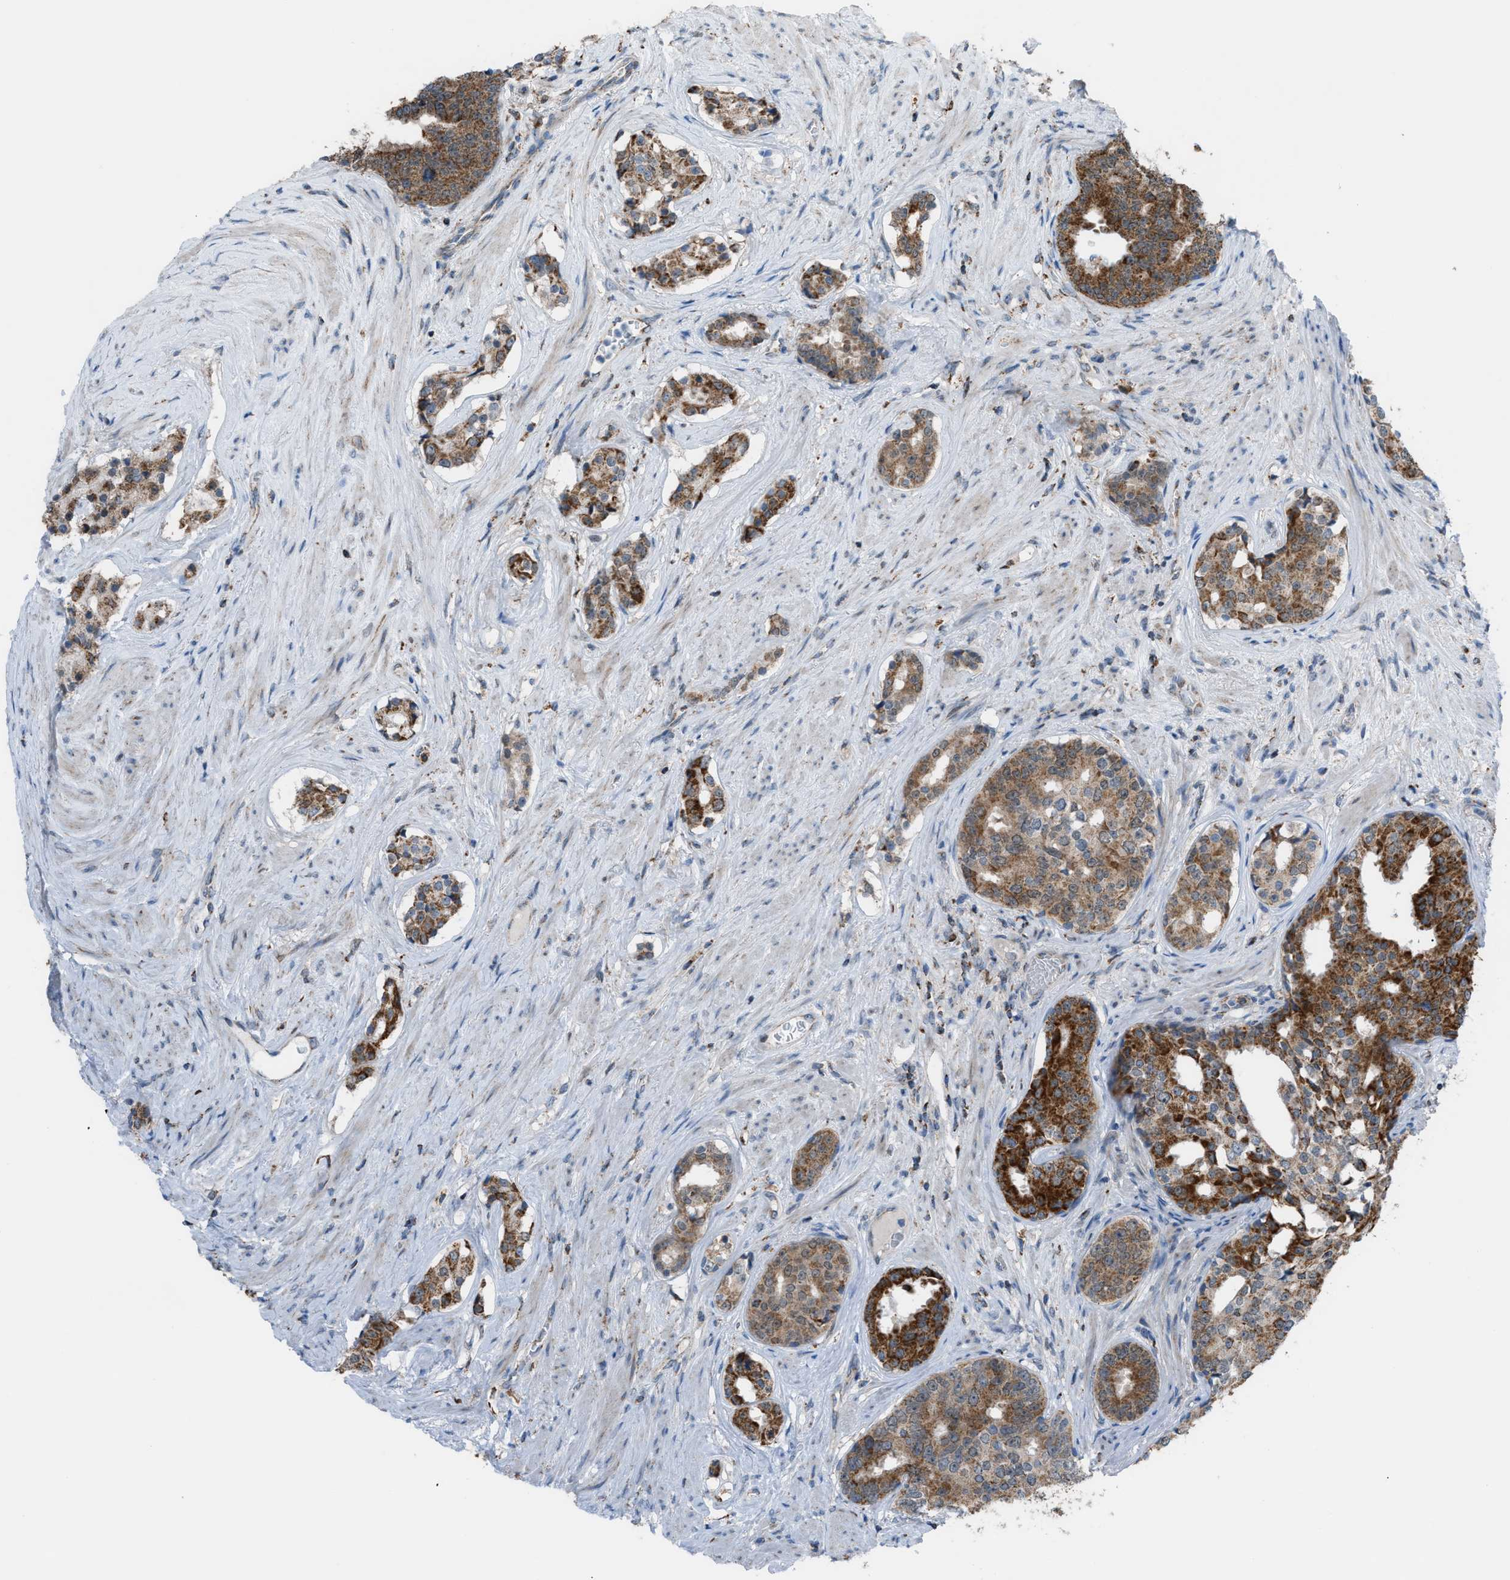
{"staining": {"intensity": "strong", "quantity": ">75%", "location": "cytoplasmic/membranous"}, "tissue": "prostate cancer", "cell_type": "Tumor cells", "image_type": "cancer", "snomed": [{"axis": "morphology", "description": "Adenocarcinoma, High grade"}, {"axis": "topography", "description": "Prostate"}], "caption": "High-power microscopy captured an IHC histopathology image of prostate cancer (adenocarcinoma (high-grade)), revealing strong cytoplasmic/membranous staining in approximately >75% of tumor cells.", "gene": "SRM", "patient": {"sex": "male", "age": 71}}